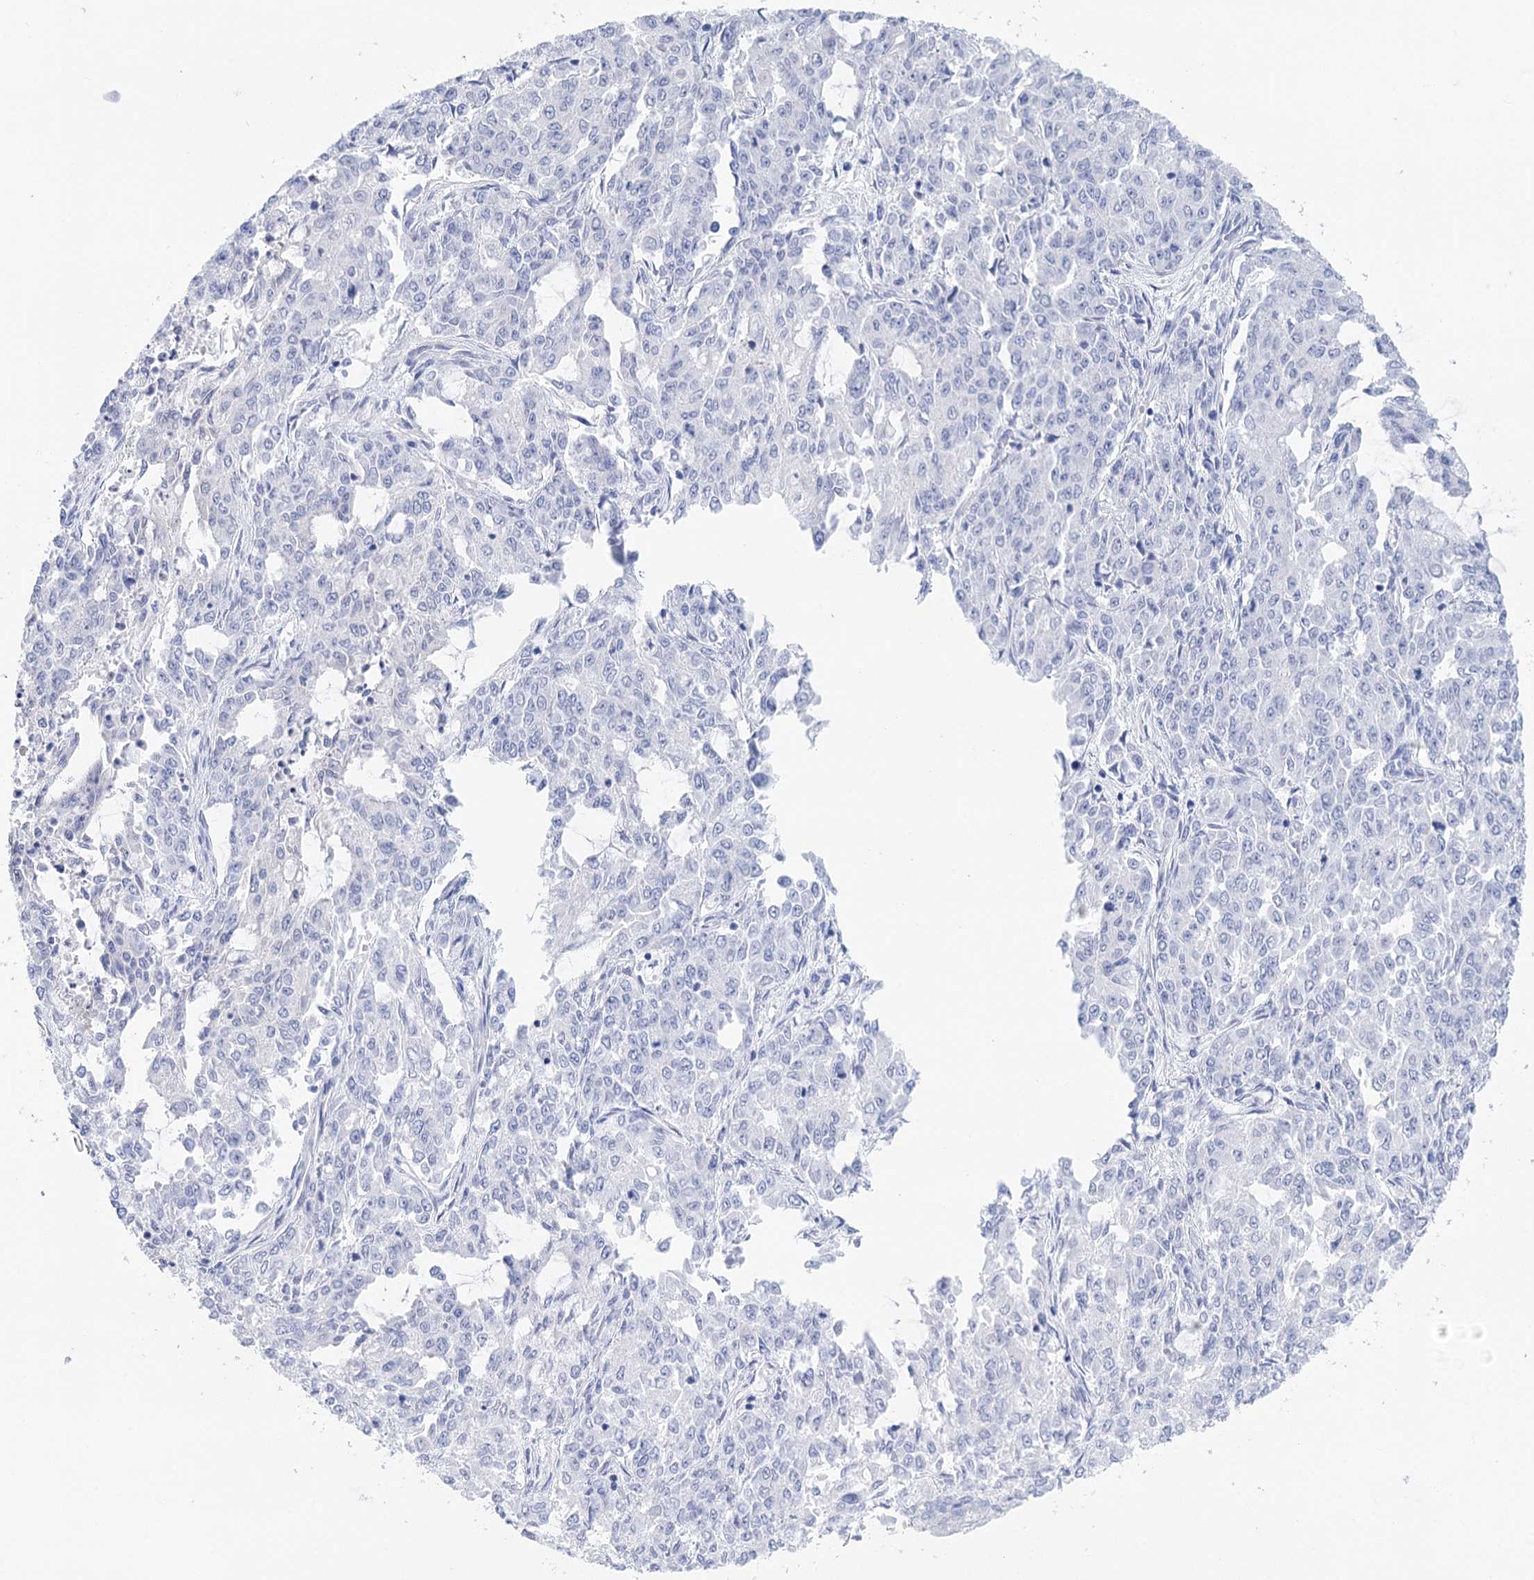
{"staining": {"intensity": "negative", "quantity": "none", "location": "none"}, "tissue": "endometrial cancer", "cell_type": "Tumor cells", "image_type": "cancer", "snomed": [{"axis": "morphology", "description": "Adenocarcinoma, NOS"}, {"axis": "topography", "description": "Endometrium"}], "caption": "A histopathology image of endometrial cancer (adenocarcinoma) stained for a protein demonstrates no brown staining in tumor cells.", "gene": "LALBA", "patient": {"sex": "female", "age": 50}}